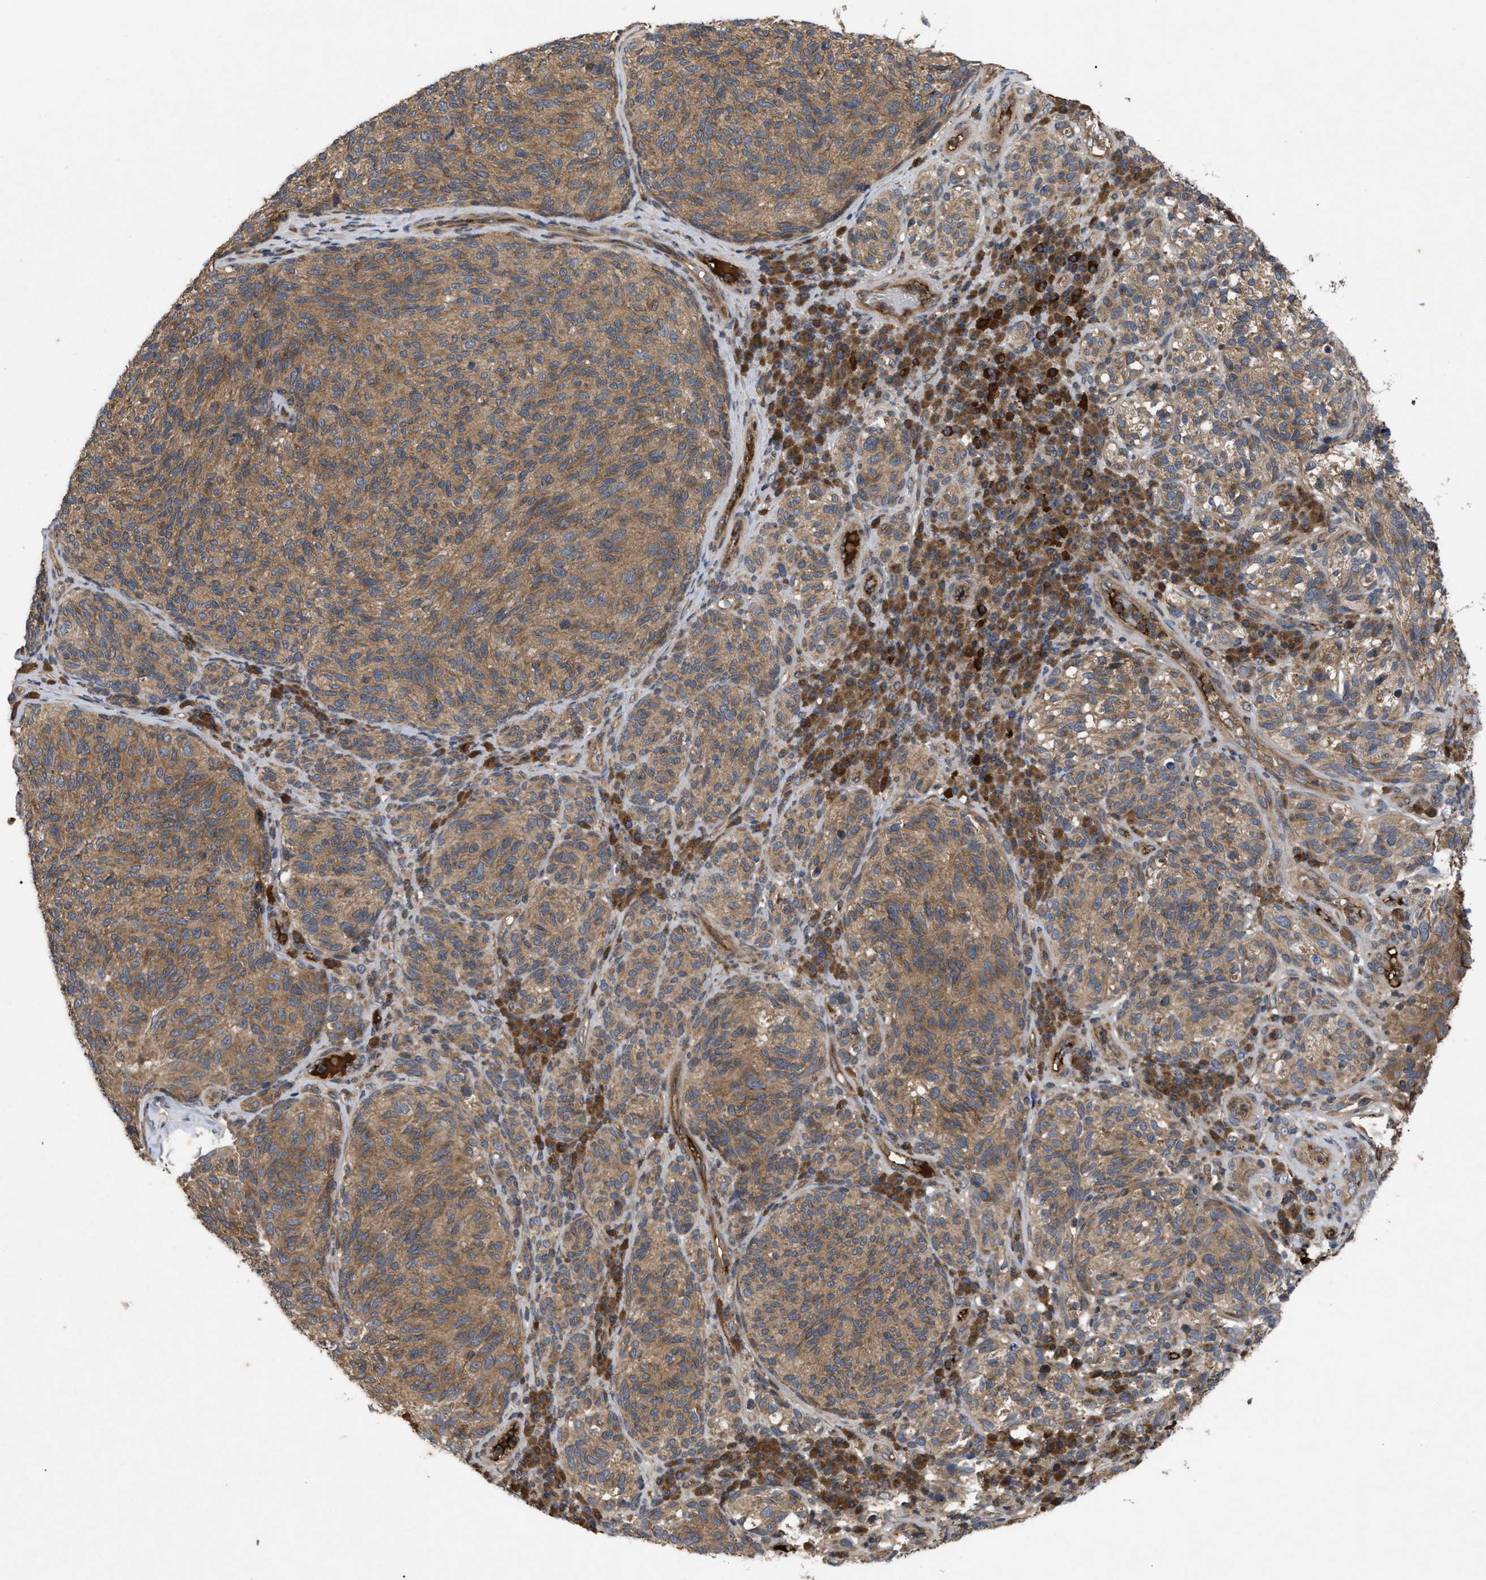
{"staining": {"intensity": "moderate", "quantity": ">75%", "location": "cytoplasmic/membranous"}, "tissue": "melanoma", "cell_type": "Tumor cells", "image_type": "cancer", "snomed": [{"axis": "morphology", "description": "Malignant melanoma, NOS"}, {"axis": "topography", "description": "Skin"}], "caption": "Human malignant melanoma stained with a brown dye demonstrates moderate cytoplasmic/membranous positive staining in approximately >75% of tumor cells.", "gene": "RAB2A", "patient": {"sex": "female", "age": 73}}